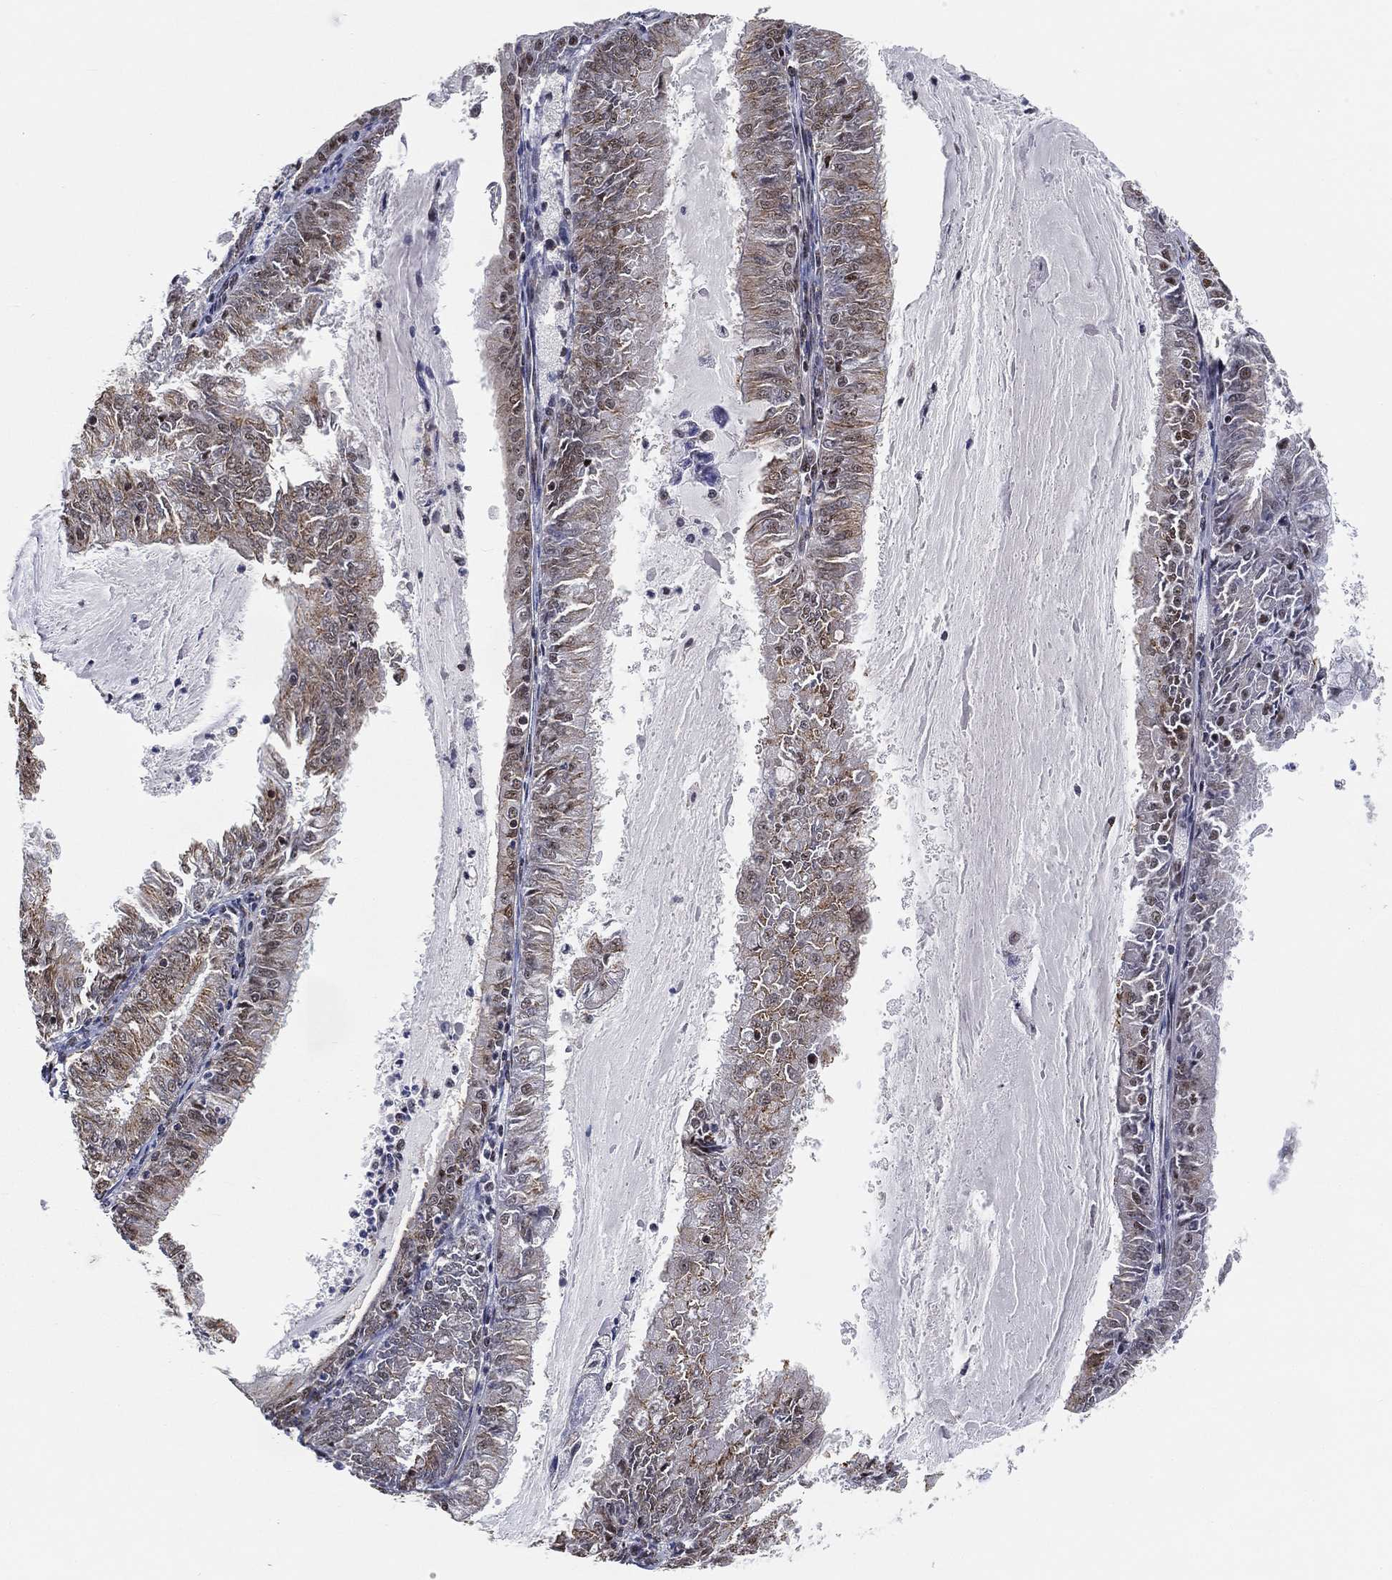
{"staining": {"intensity": "moderate", "quantity": "<25%", "location": "cytoplasmic/membranous,nuclear"}, "tissue": "endometrial cancer", "cell_type": "Tumor cells", "image_type": "cancer", "snomed": [{"axis": "morphology", "description": "Adenocarcinoma, NOS"}, {"axis": "topography", "description": "Endometrium"}], "caption": "Immunohistochemistry (IHC) image of neoplastic tissue: human adenocarcinoma (endometrial) stained using IHC reveals low levels of moderate protein expression localized specifically in the cytoplasmic/membranous and nuclear of tumor cells, appearing as a cytoplasmic/membranous and nuclear brown color.", "gene": "RSRC2", "patient": {"sex": "female", "age": 57}}